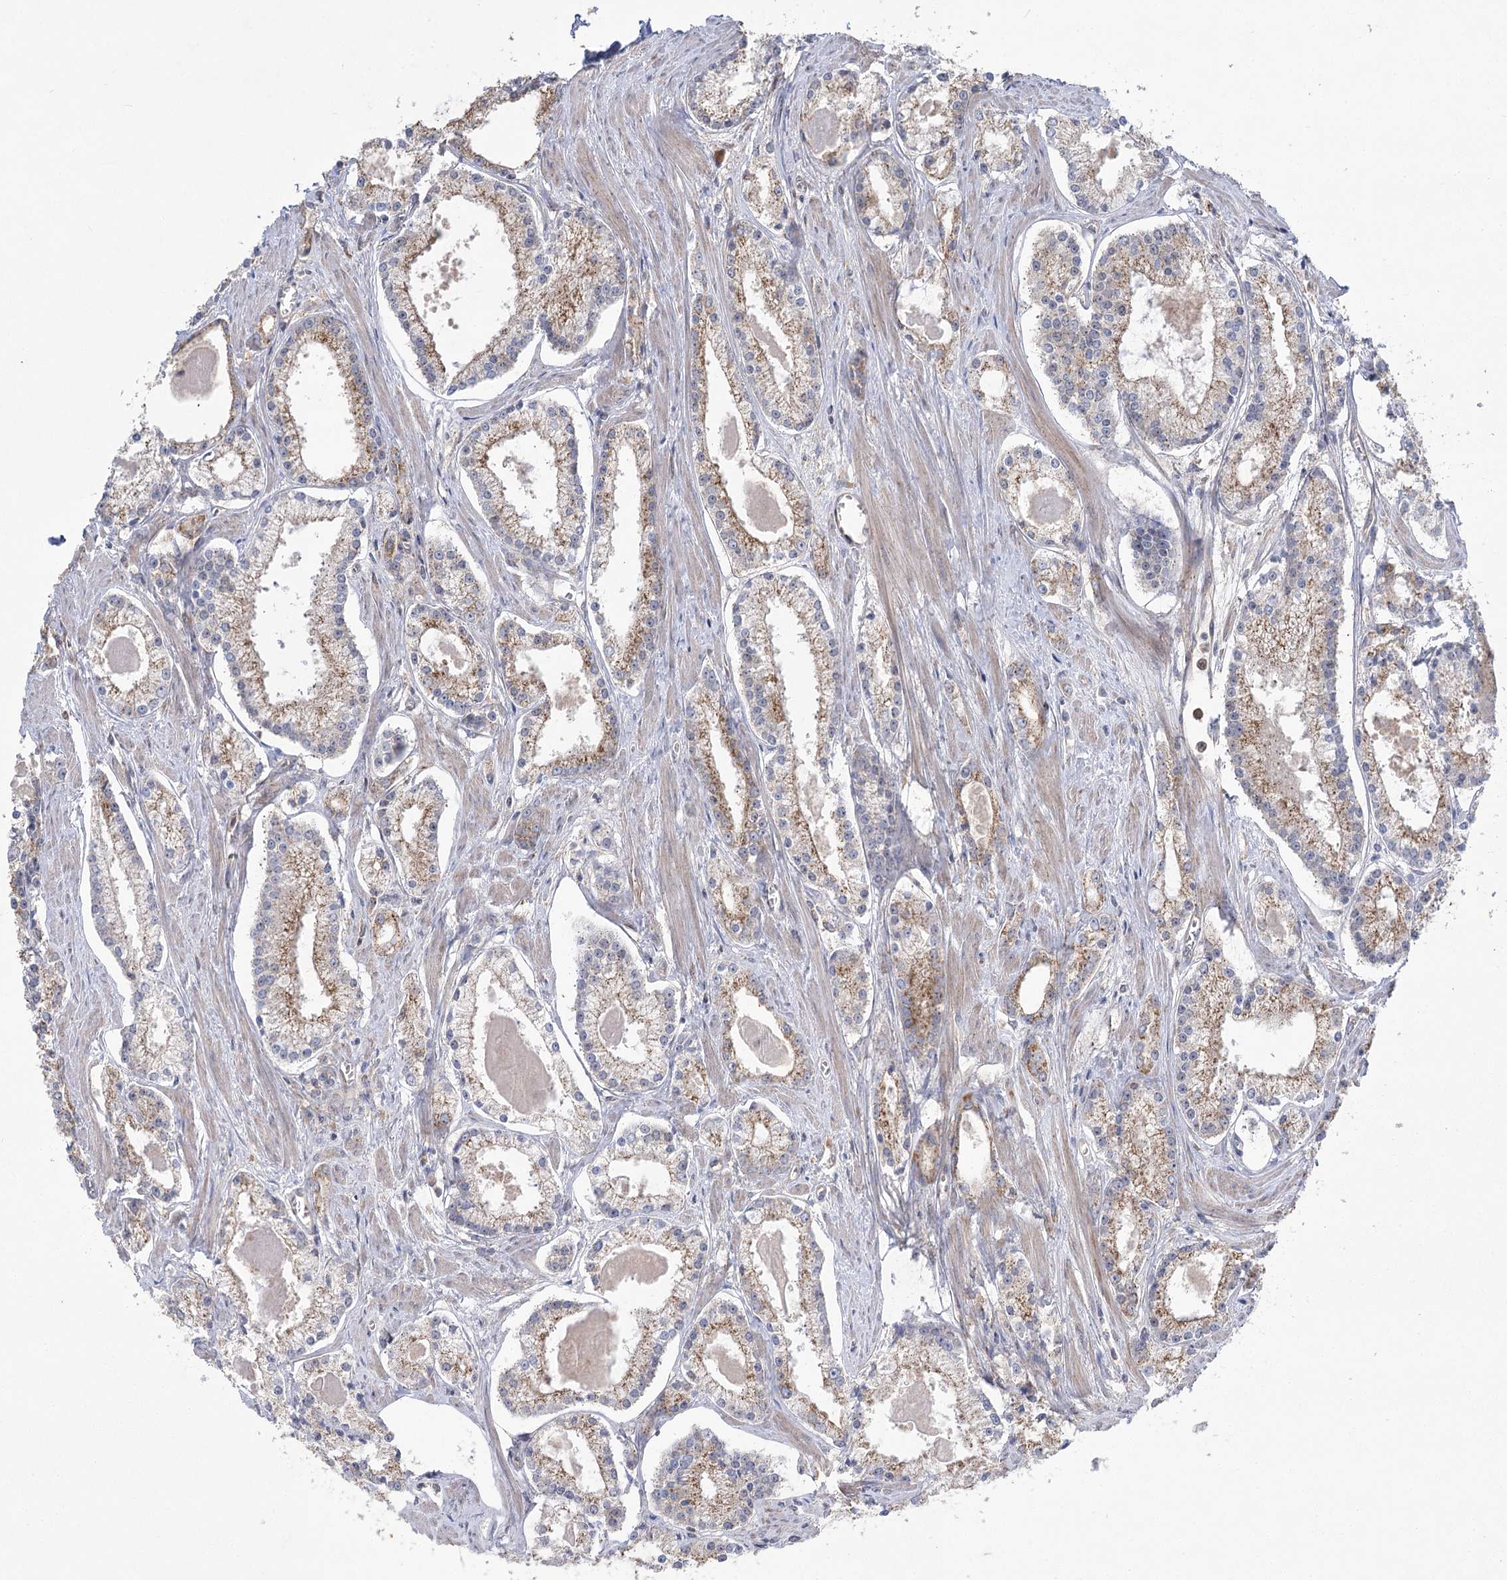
{"staining": {"intensity": "moderate", "quantity": "25%-75%", "location": "cytoplasmic/membranous"}, "tissue": "prostate cancer", "cell_type": "Tumor cells", "image_type": "cancer", "snomed": [{"axis": "morphology", "description": "Adenocarcinoma, Low grade"}, {"axis": "topography", "description": "Prostate"}], "caption": "This is a photomicrograph of IHC staining of prostate low-grade adenocarcinoma, which shows moderate expression in the cytoplasmic/membranous of tumor cells.", "gene": "AURKC", "patient": {"sex": "male", "age": 54}}